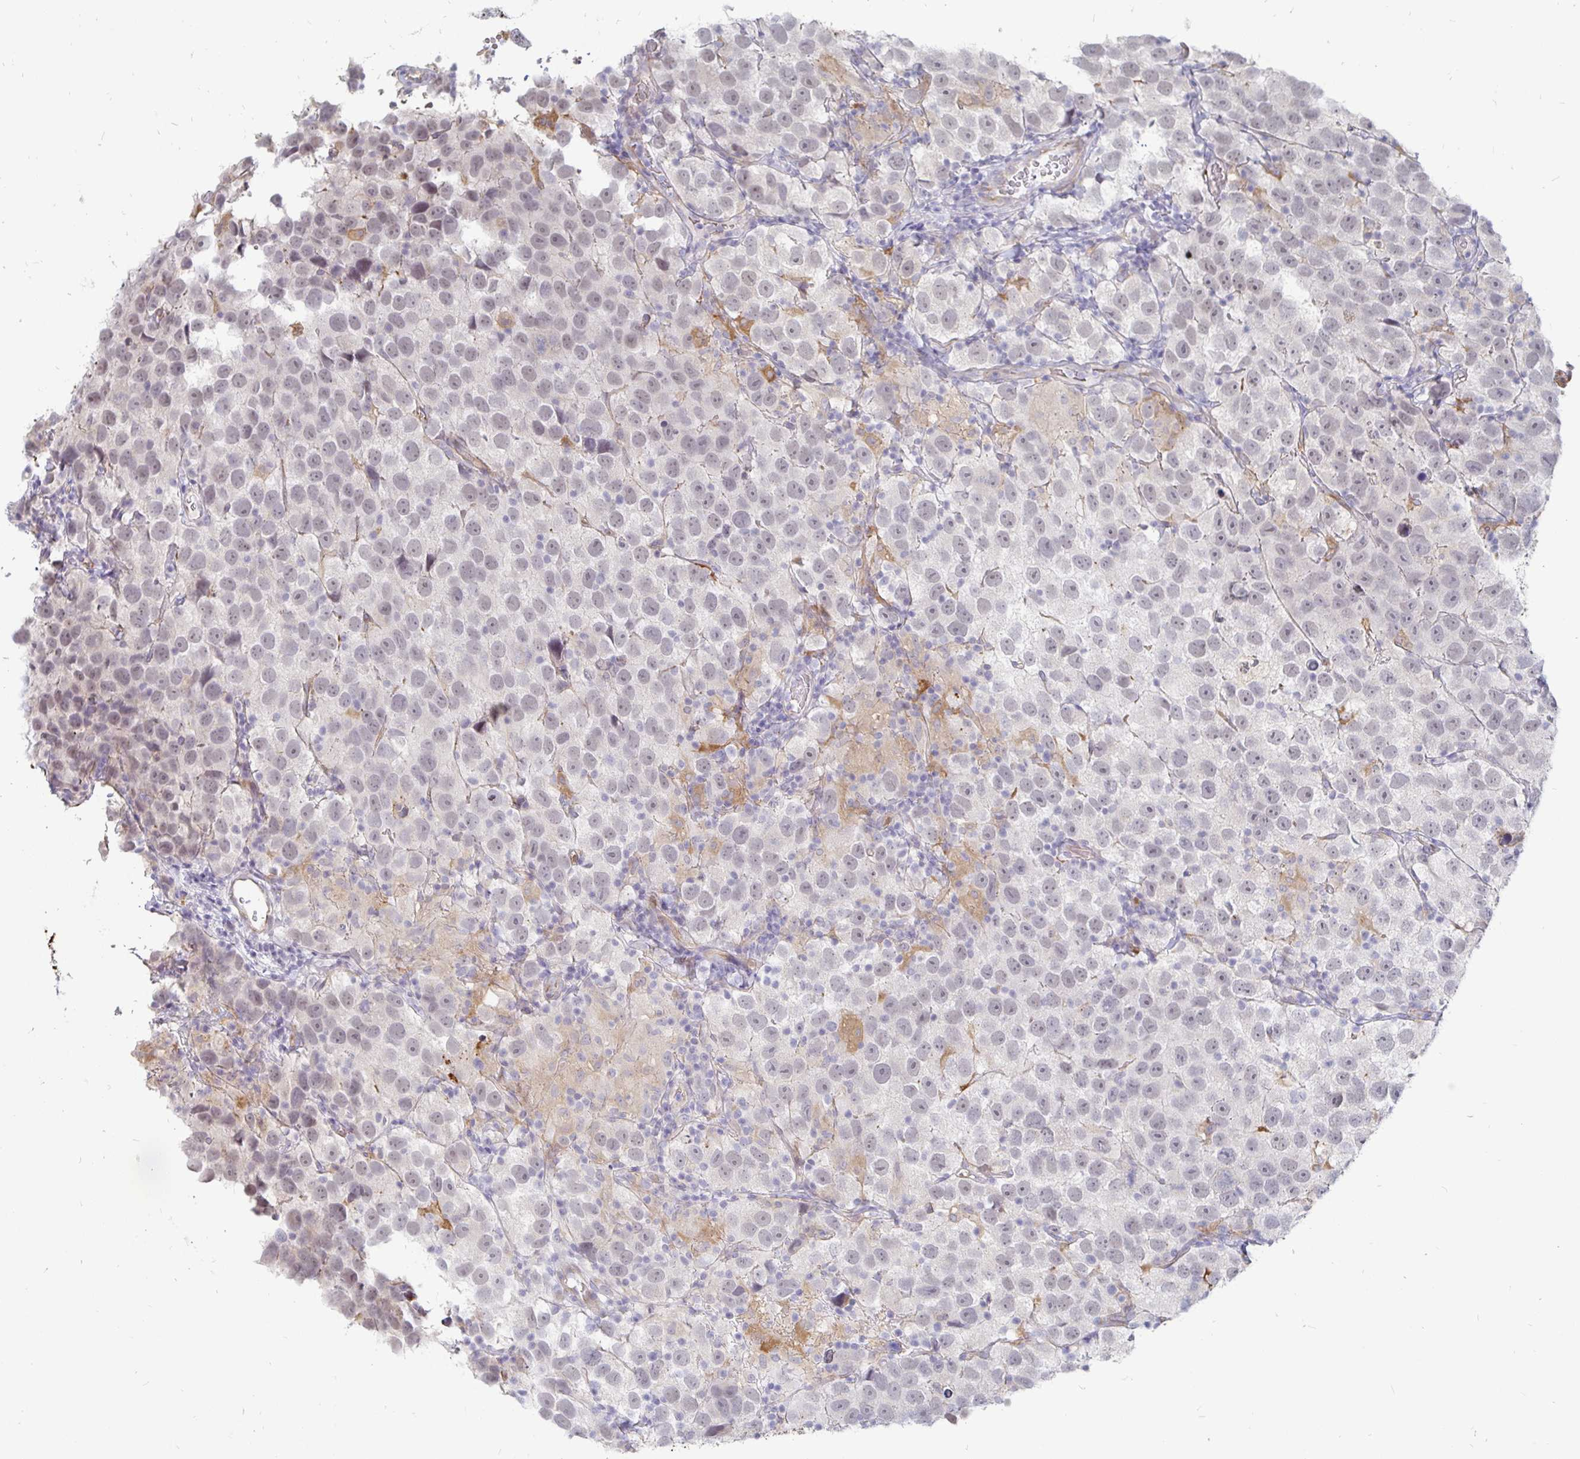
{"staining": {"intensity": "negative", "quantity": "none", "location": "none"}, "tissue": "testis cancer", "cell_type": "Tumor cells", "image_type": "cancer", "snomed": [{"axis": "morphology", "description": "Seminoma, NOS"}, {"axis": "topography", "description": "Testis"}], "caption": "This is an IHC histopathology image of testis cancer (seminoma). There is no positivity in tumor cells.", "gene": "CCDC85A", "patient": {"sex": "male", "age": 26}}